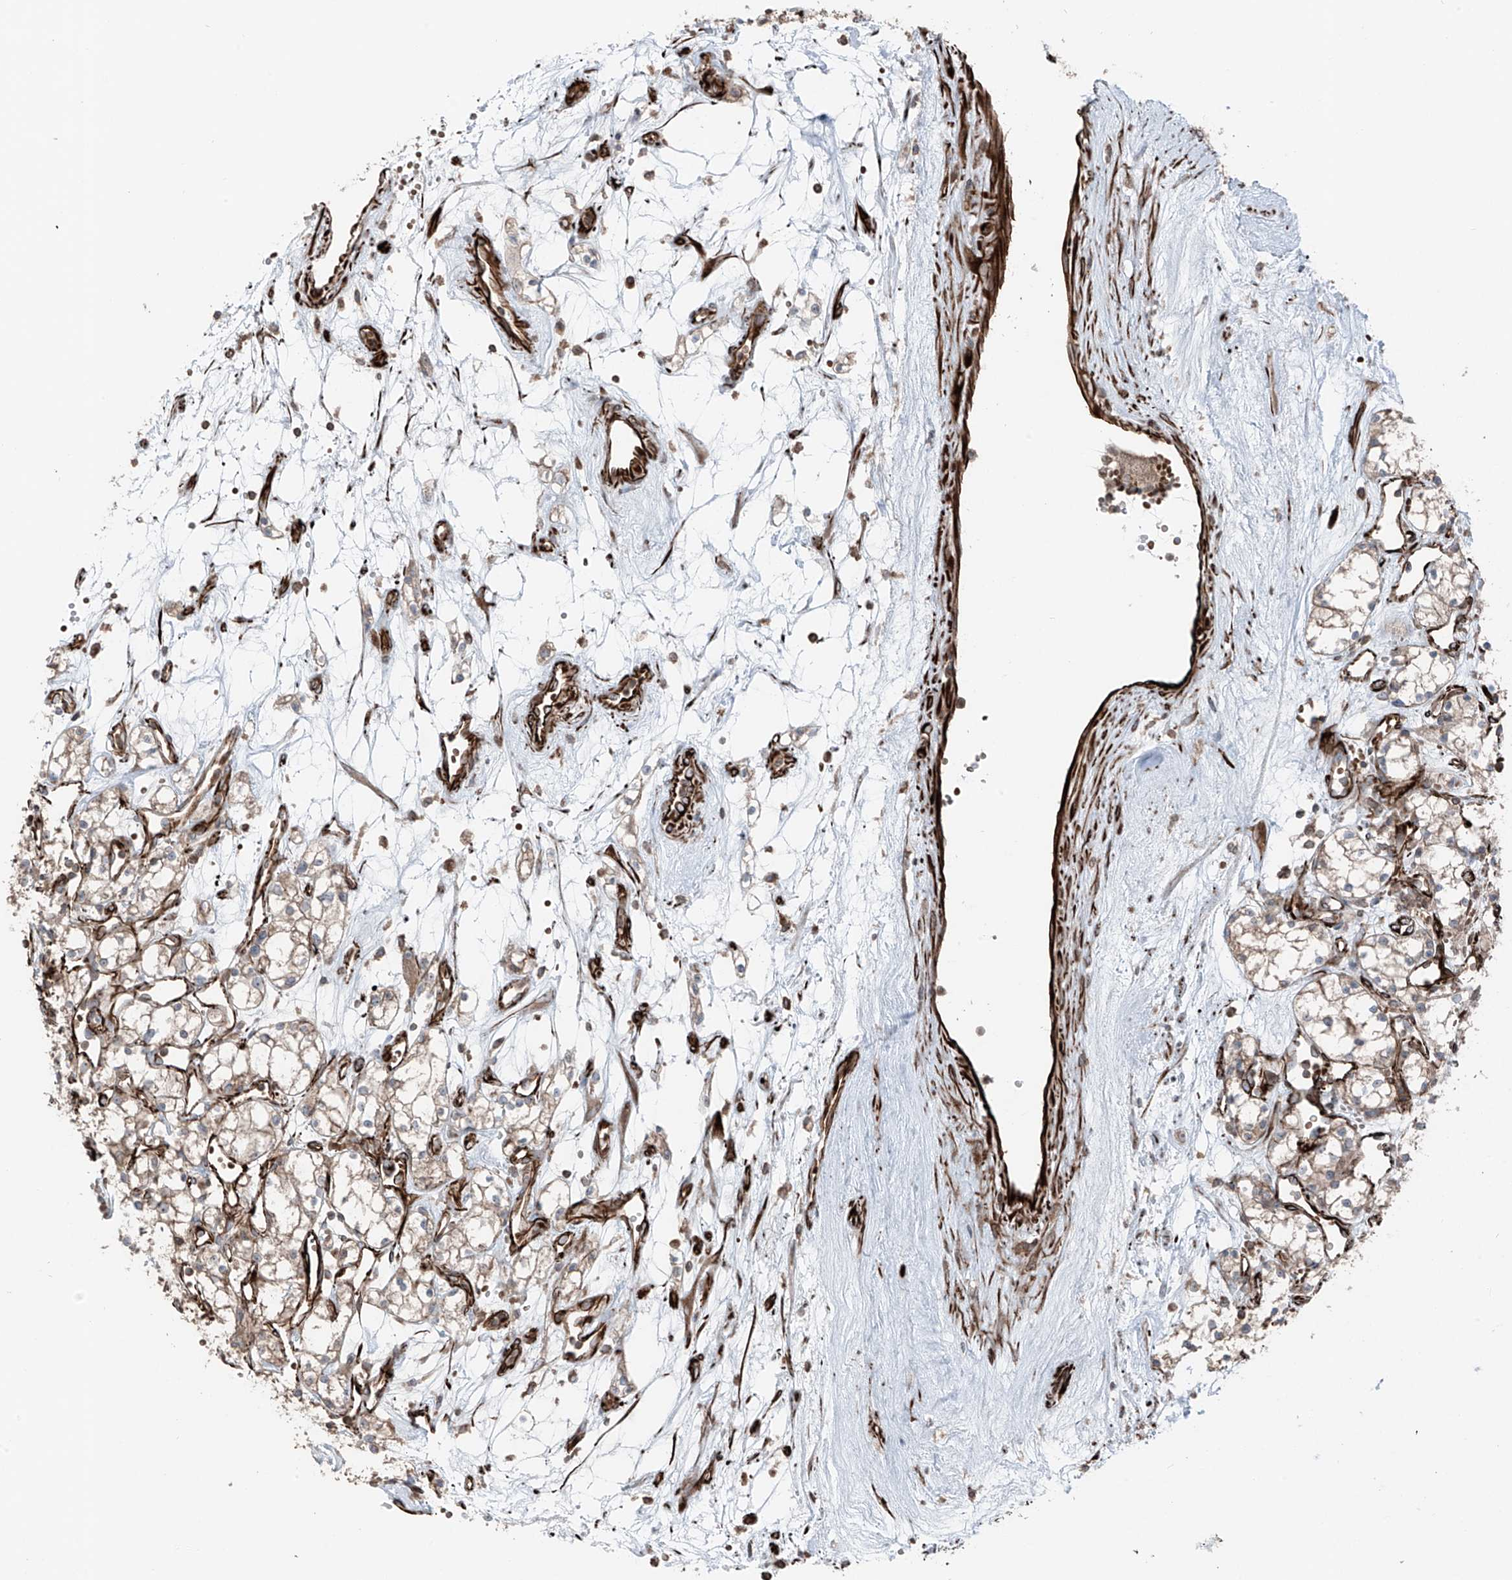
{"staining": {"intensity": "weak", "quantity": "25%-75%", "location": "cytoplasmic/membranous"}, "tissue": "renal cancer", "cell_type": "Tumor cells", "image_type": "cancer", "snomed": [{"axis": "morphology", "description": "Adenocarcinoma, NOS"}, {"axis": "topography", "description": "Kidney"}], "caption": "Tumor cells demonstrate low levels of weak cytoplasmic/membranous expression in approximately 25%-75% of cells in human renal adenocarcinoma.", "gene": "ERLEC1", "patient": {"sex": "male", "age": 59}}